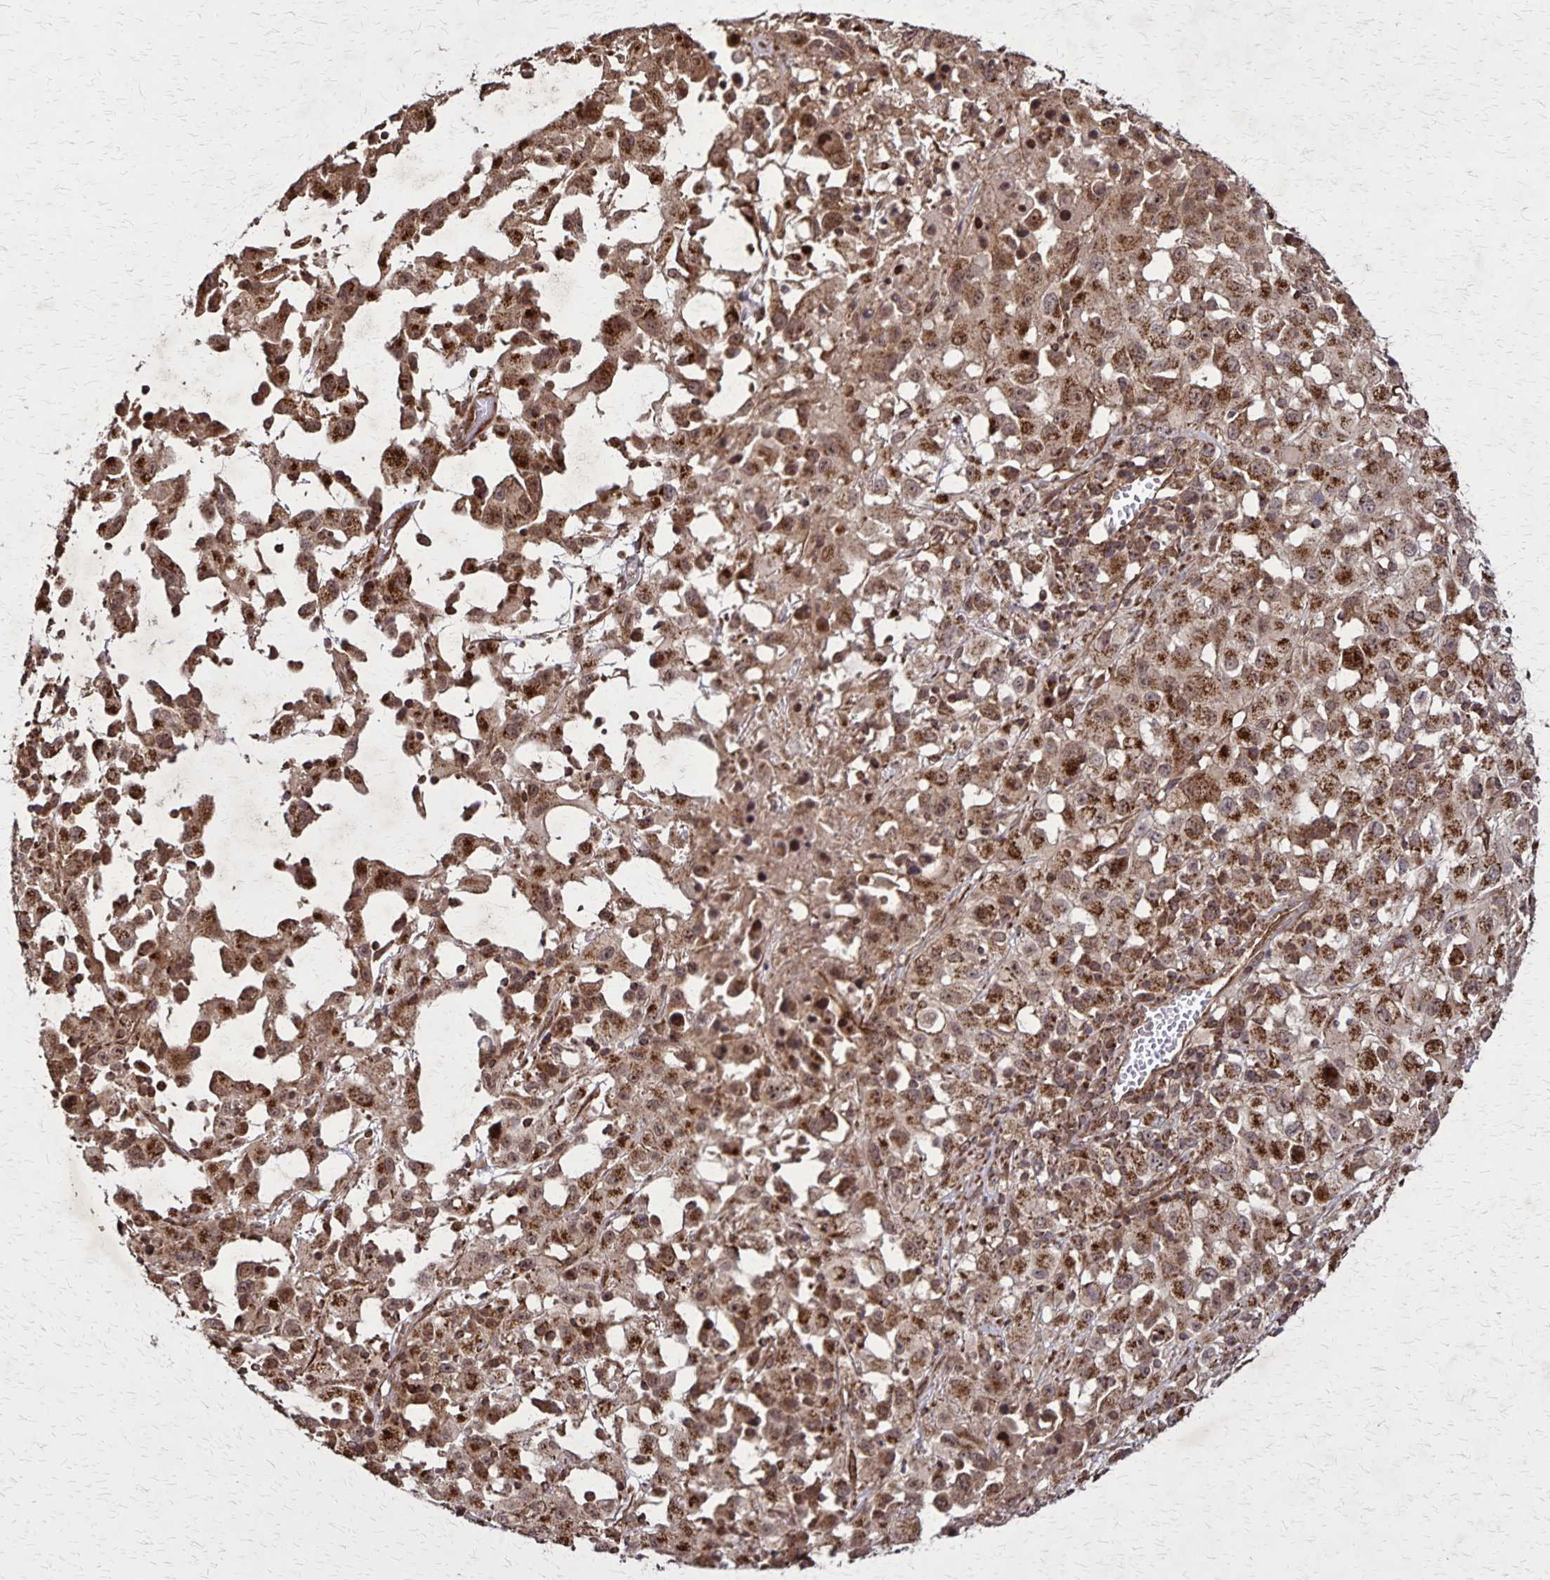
{"staining": {"intensity": "strong", "quantity": ">75%", "location": "cytoplasmic/membranous"}, "tissue": "melanoma", "cell_type": "Tumor cells", "image_type": "cancer", "snomed": [{"axis": "morphology", "description": "Malignant melanoma, Metastatic site"}, {"axis": "topography", "description": "Soft tissue"}], "caption": "Protein expression analysis of human melanoma reveals strong cytoplasmic/membranous staining in about >75% of tumor cells.", "gene": "NFS1", "patient": {"sex": "male", "age": 50}}